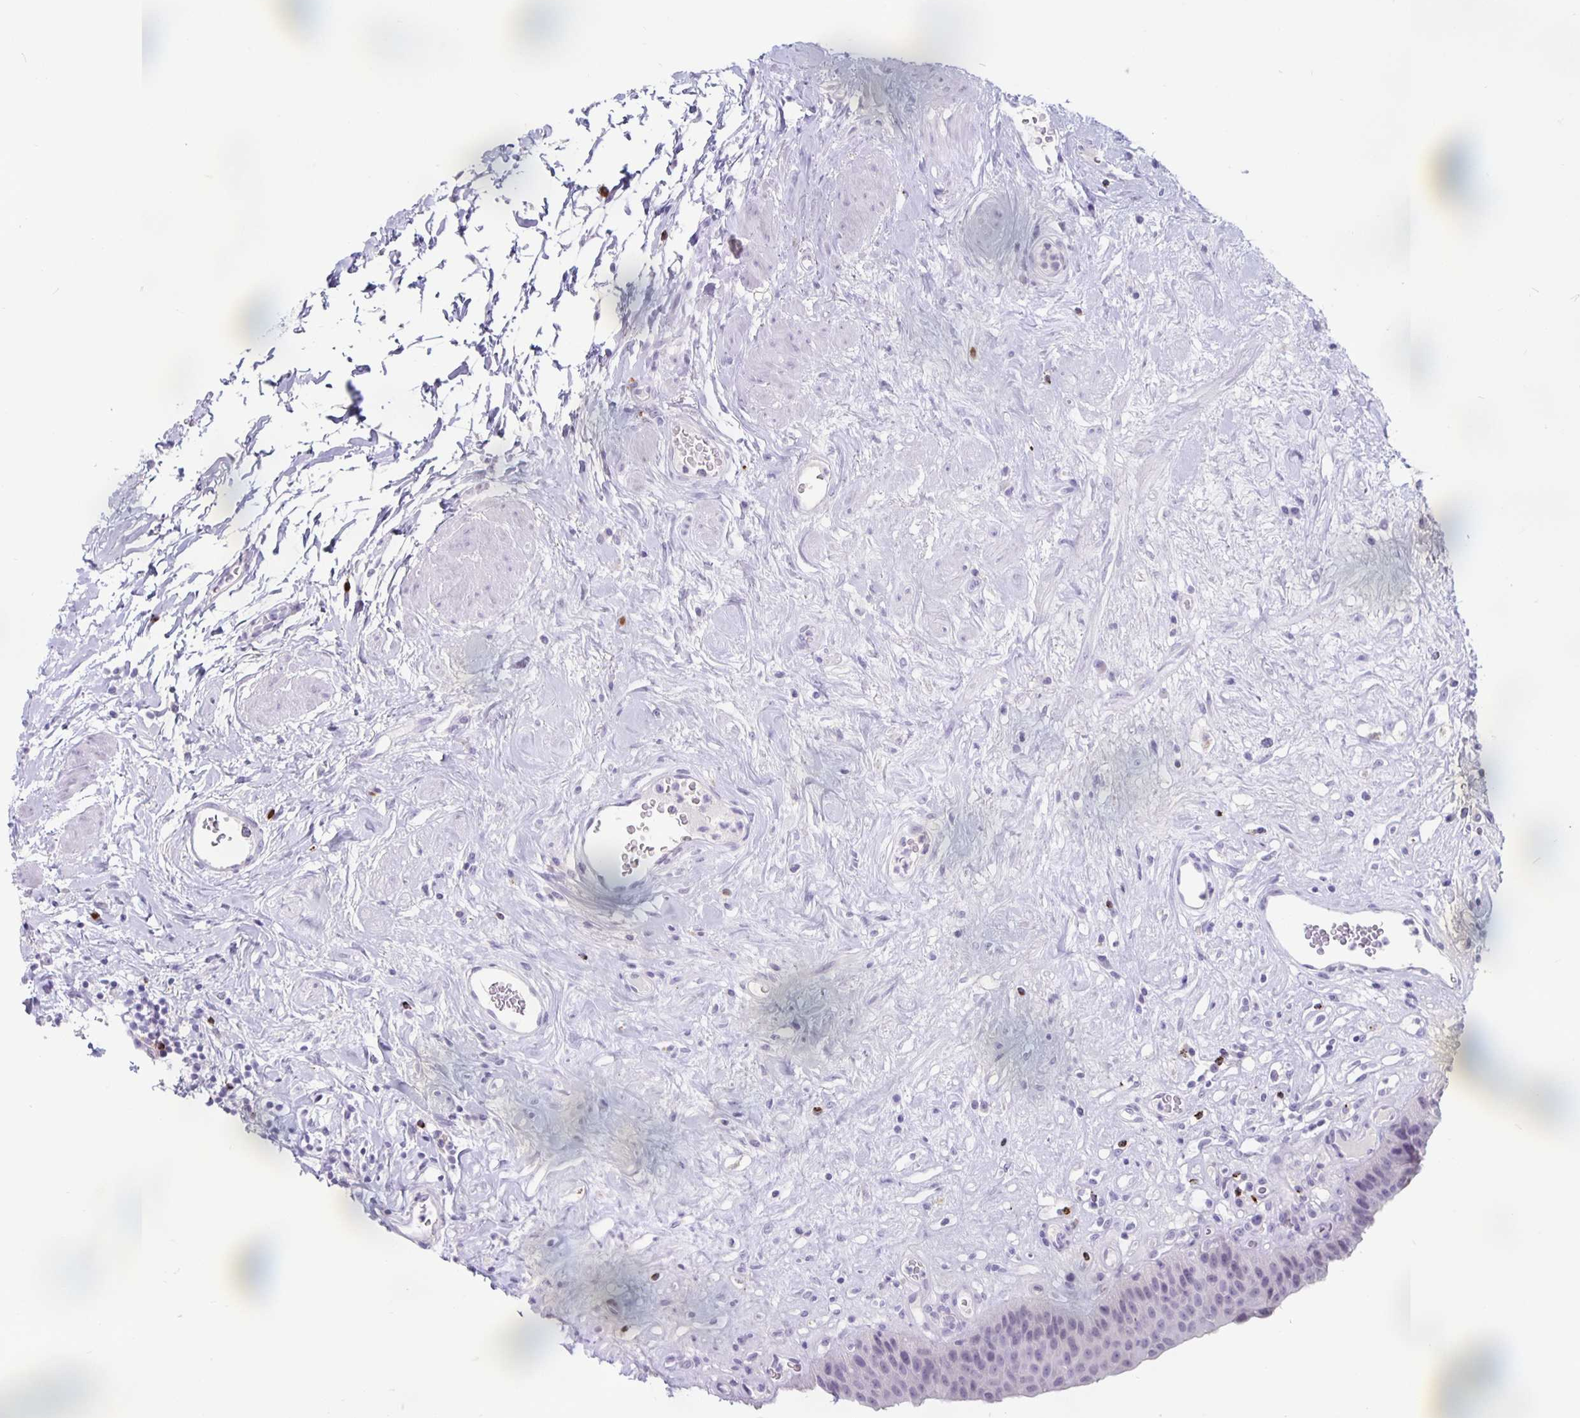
{"staining": {"intensity": "negative", "quantity": "none", "location": "none"}, "tissue": "urinary bladder", "cell_type": "Urothelial cells", "image_type": "normal", "snomed": [{"axis": "morphology", "description": "Normal tissue, NOS"}, {"axis": "topography", "description": "Urinary bladder"}], "caption": "This photomicrograph is of benign urinary bladder stained with immunohistochemistry to label a protein in brown with the nuclei are counter-stained blue. There is no staining in urothelial cells. (Stains: DAB (3,3'-diaminobenzidine) immunohistochemistry (IHC) with hematoxylin counter stain, Microscopy: brightfield microscopy at high magnification).", "gene": "GZMK", "patient": {"sex": "female", "age": 56}}